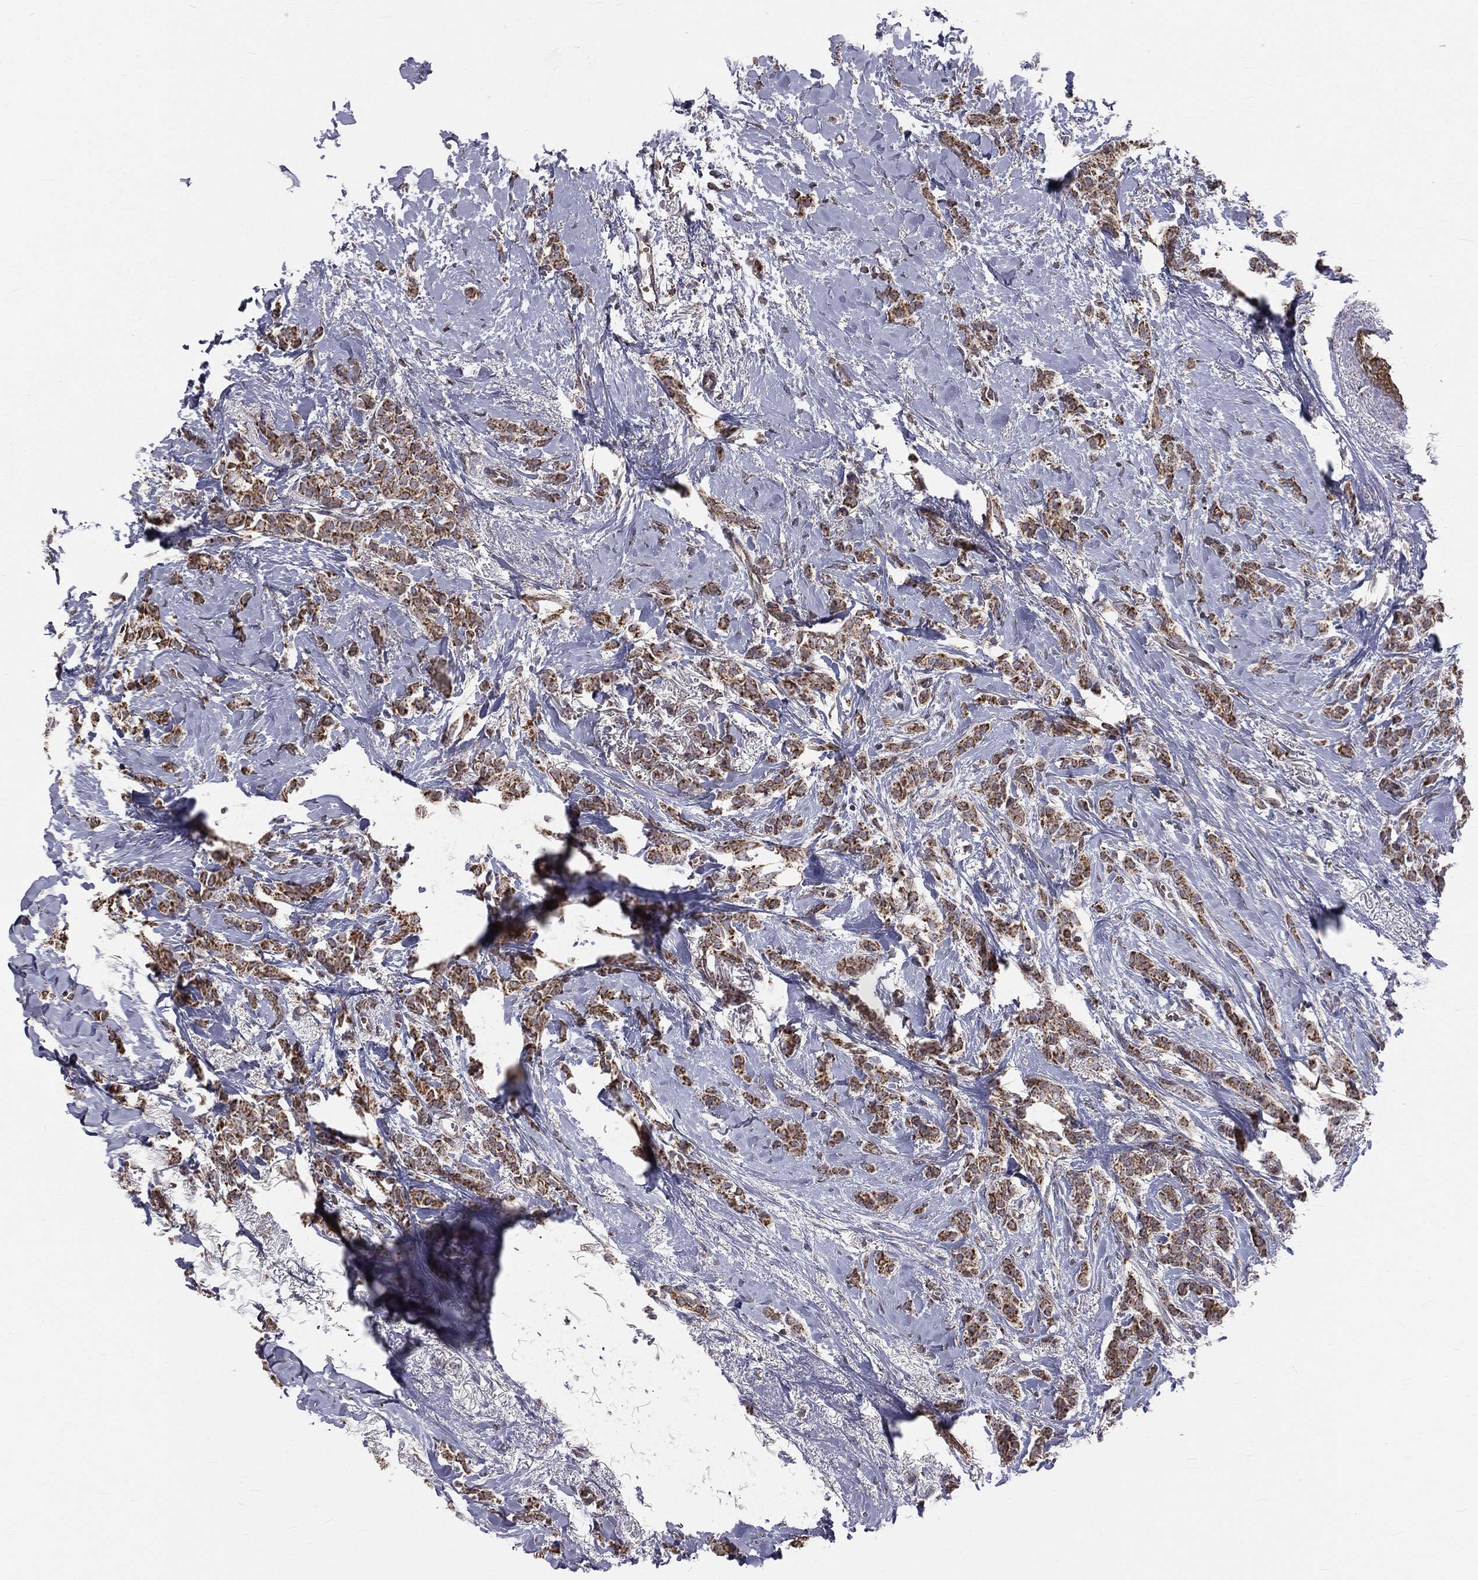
{"staining": {"intensity": "moderate", "quantity": ">75%", "location": "cytoplasmic/membranous"}, "tissue": "breast cancer", "cell_type": "Tumor cells", "image_type": "cancer", "snomed": [{"axis": "morphology", "description": "Duct carcinoma"}, {"axis": "topography", "description": "Breast"}], "caption": "Protein expression analysis of intraductal carcinoma (breast) reveals moderate cytoplasmic/membranous expression in about >75% of tumor cells. (DAB (3,3'-diaminobenzidine) = brown stain, brightfield microscopy at high magnification).", "gene": "MRPL46", "patient": {"sex": "female", "age": 85}}